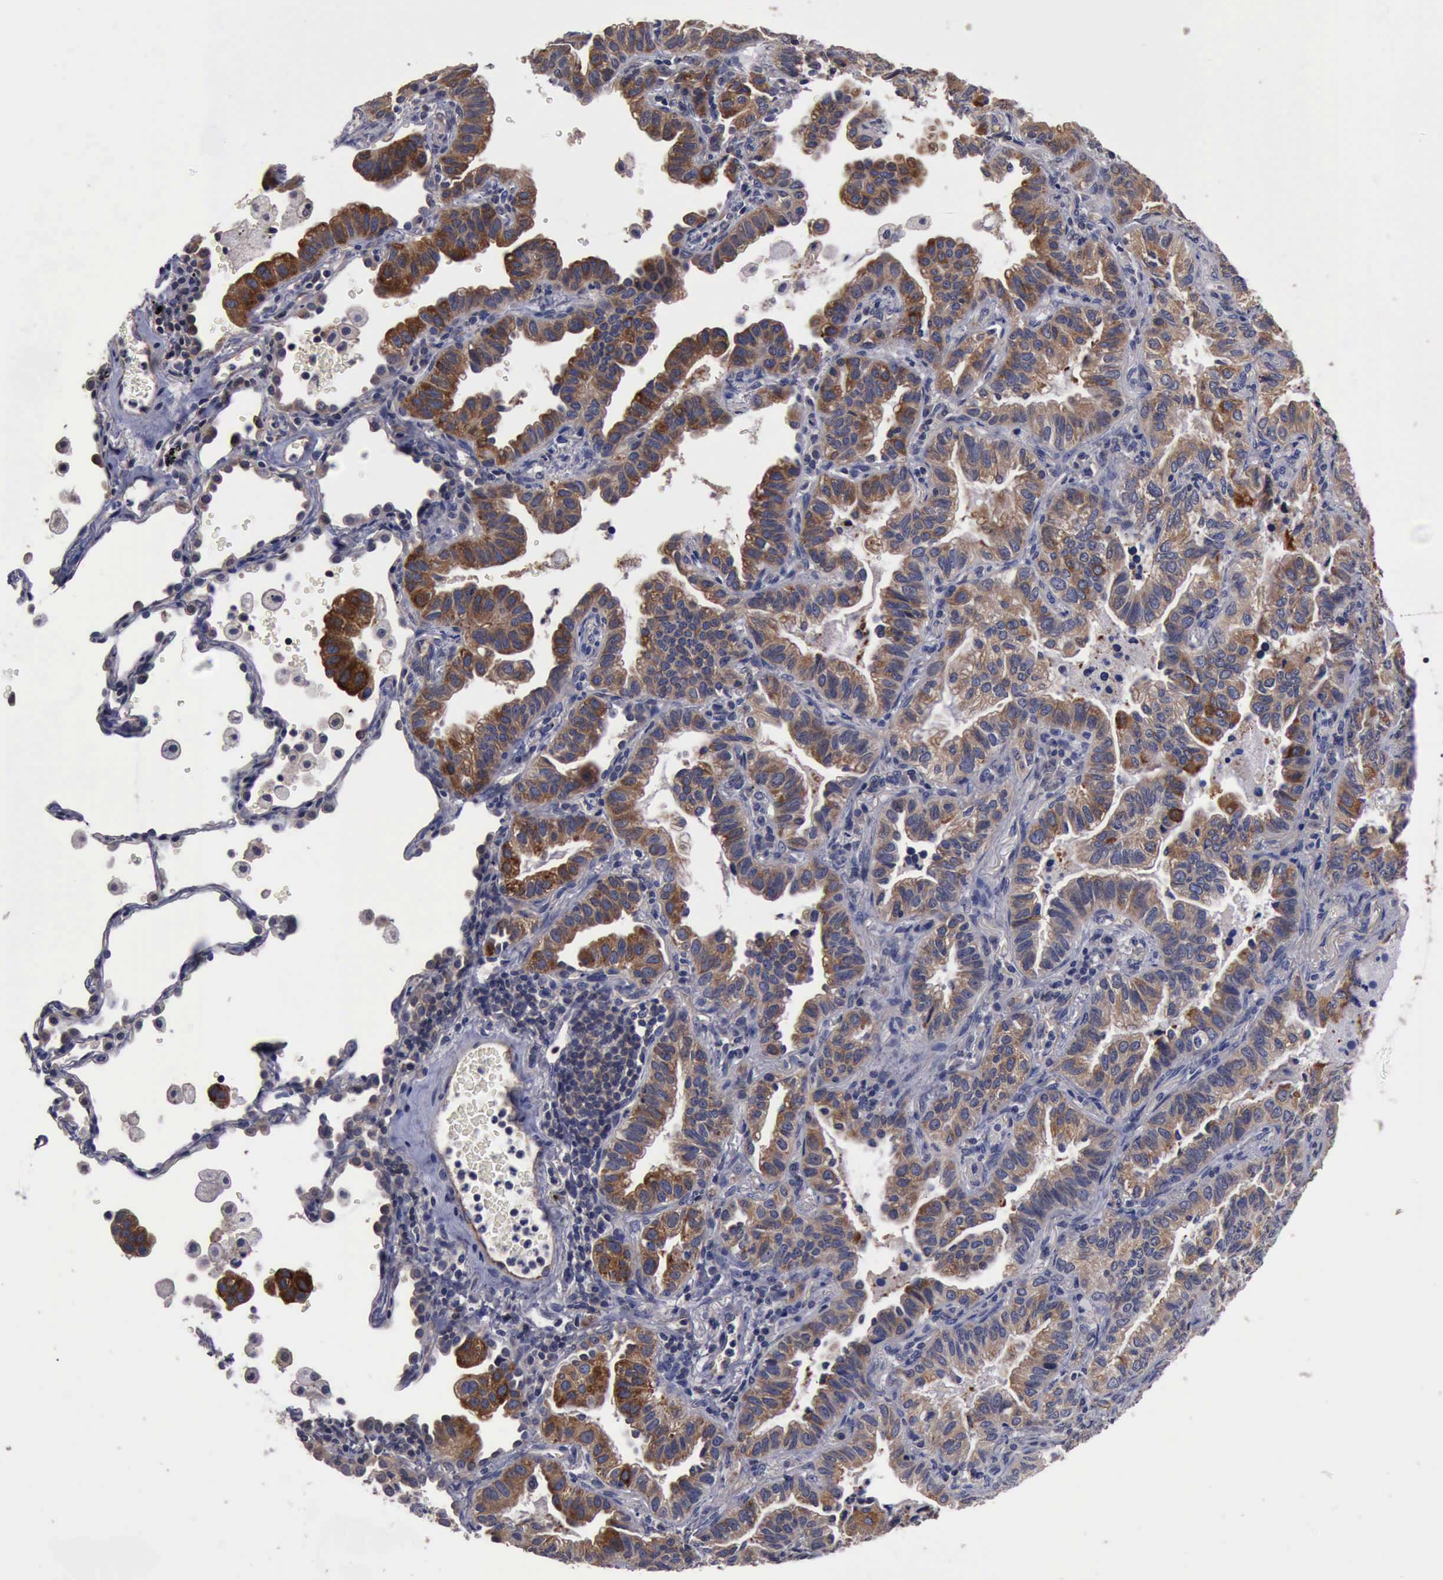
{"staining": {"intensity": "moderate", "quantity": ">75%", "location": "cytoplasmic/membranous"}, "tissue": "lung cancer", "cell_type": "Tumor cells", "image_type": "cancer", "snomed": [{"axis": "morphology", "description": "Adenocarcinoma, NOS"}, {"axis": "topography", "description": "Lung"}], "caption": "Immunohistochemistry (DAB (3,3'-diaminobenzidine)) staining of lung cancer displays moderate cytoplasmic/membranous protein expression in approximately >75% of tumor cells.", "gene": "CRKL", "patient": {"sex": "female", "age": 50}}